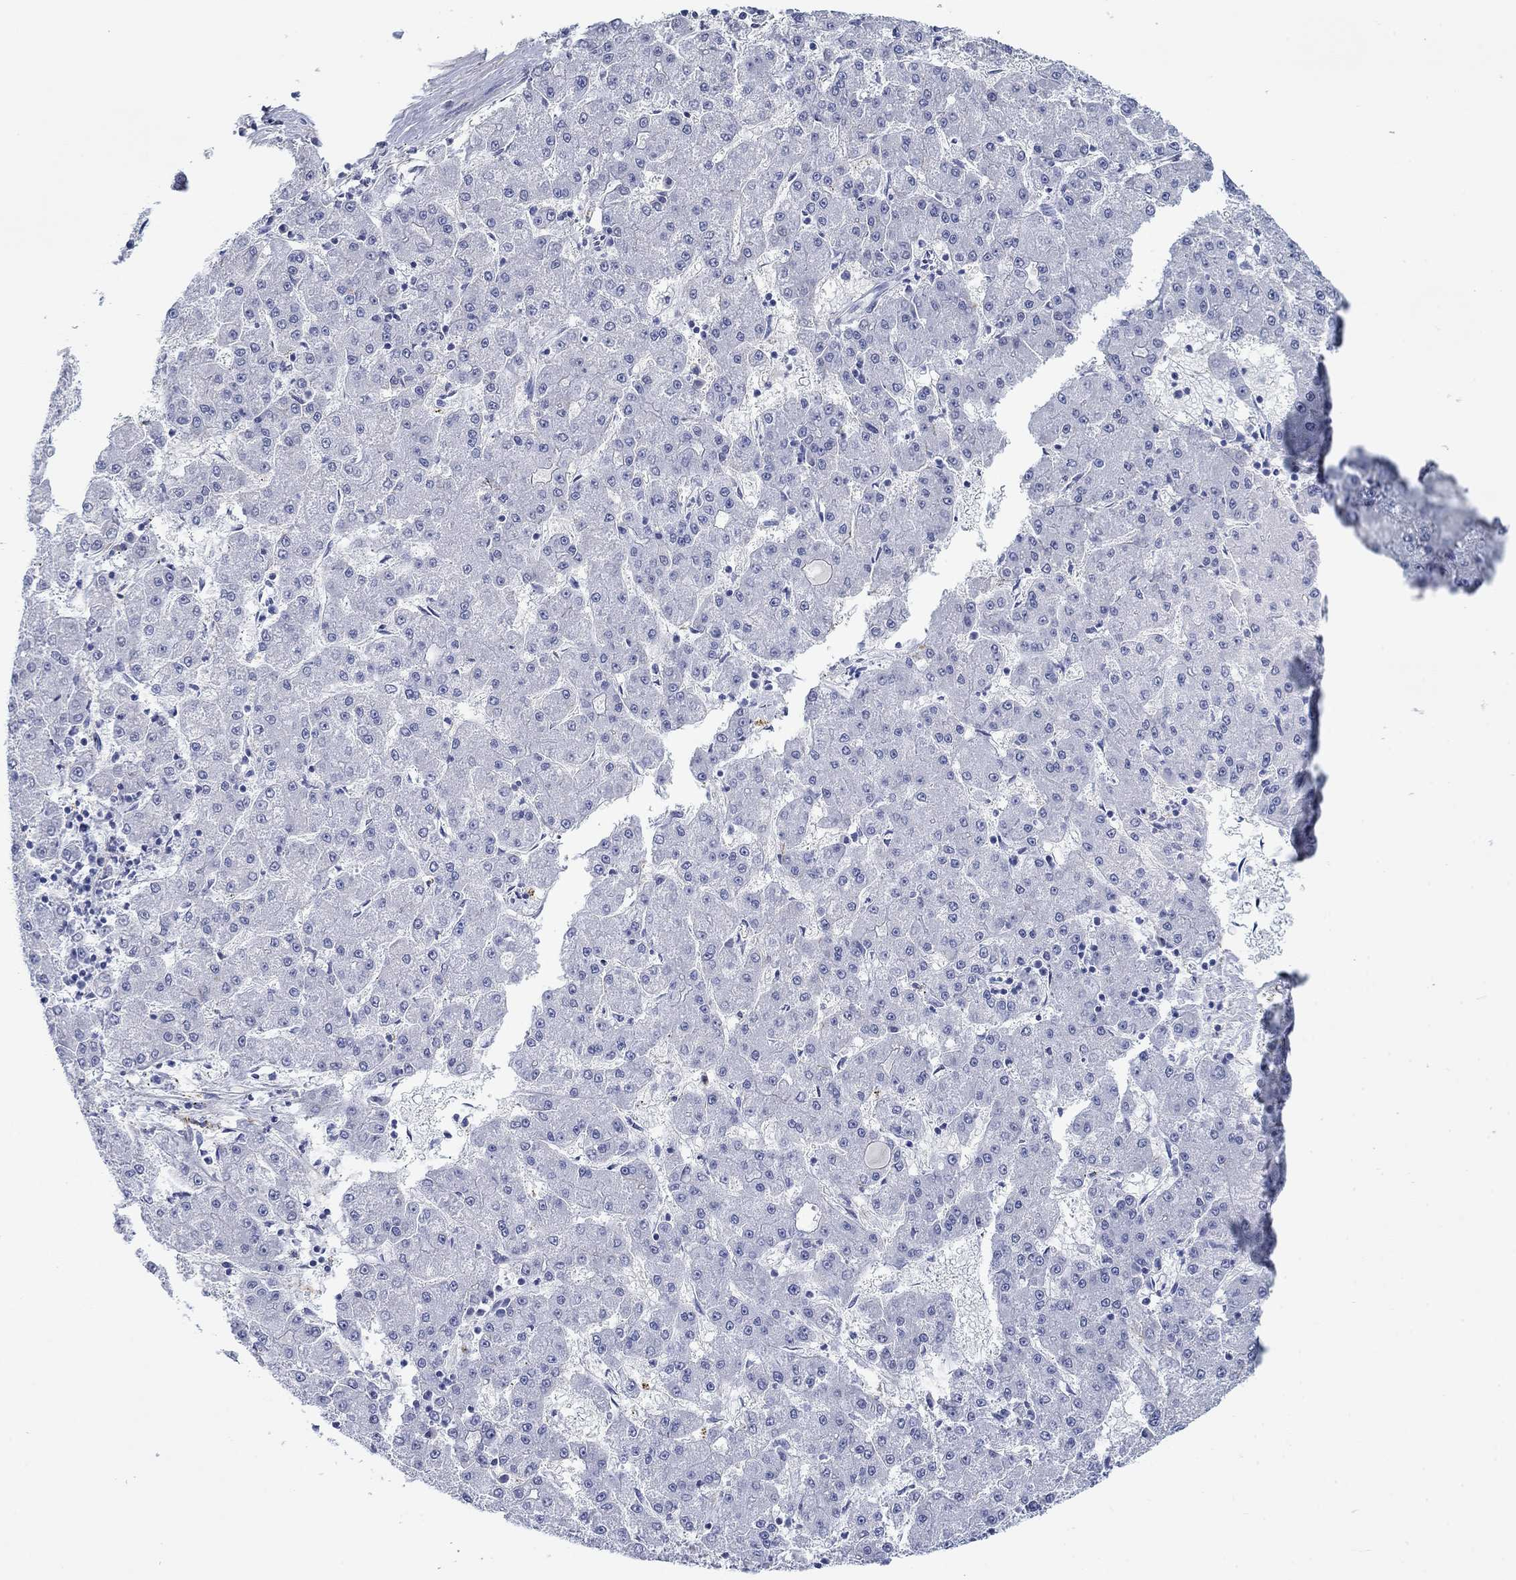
{"staining": {"intensity": "negative", "quantity": "none", "location": "none"}, "tissue": "liver cancer", "cell_type": "Tumor cells", "image_type": "cancer", "snomed": [{"axis": "morphology", "description": "Carcinoma, Hepatocellular, NOS"}, {"axis": "topography", "description": "Liver"}], "caption": "DAB (3,3'-diaminobenzidine) immunohistochemical staining of human liver cancer reveals no significant expression in tumor cells.", "gene": "PDYN", "patient": {"sex": "male", "age": 73}}